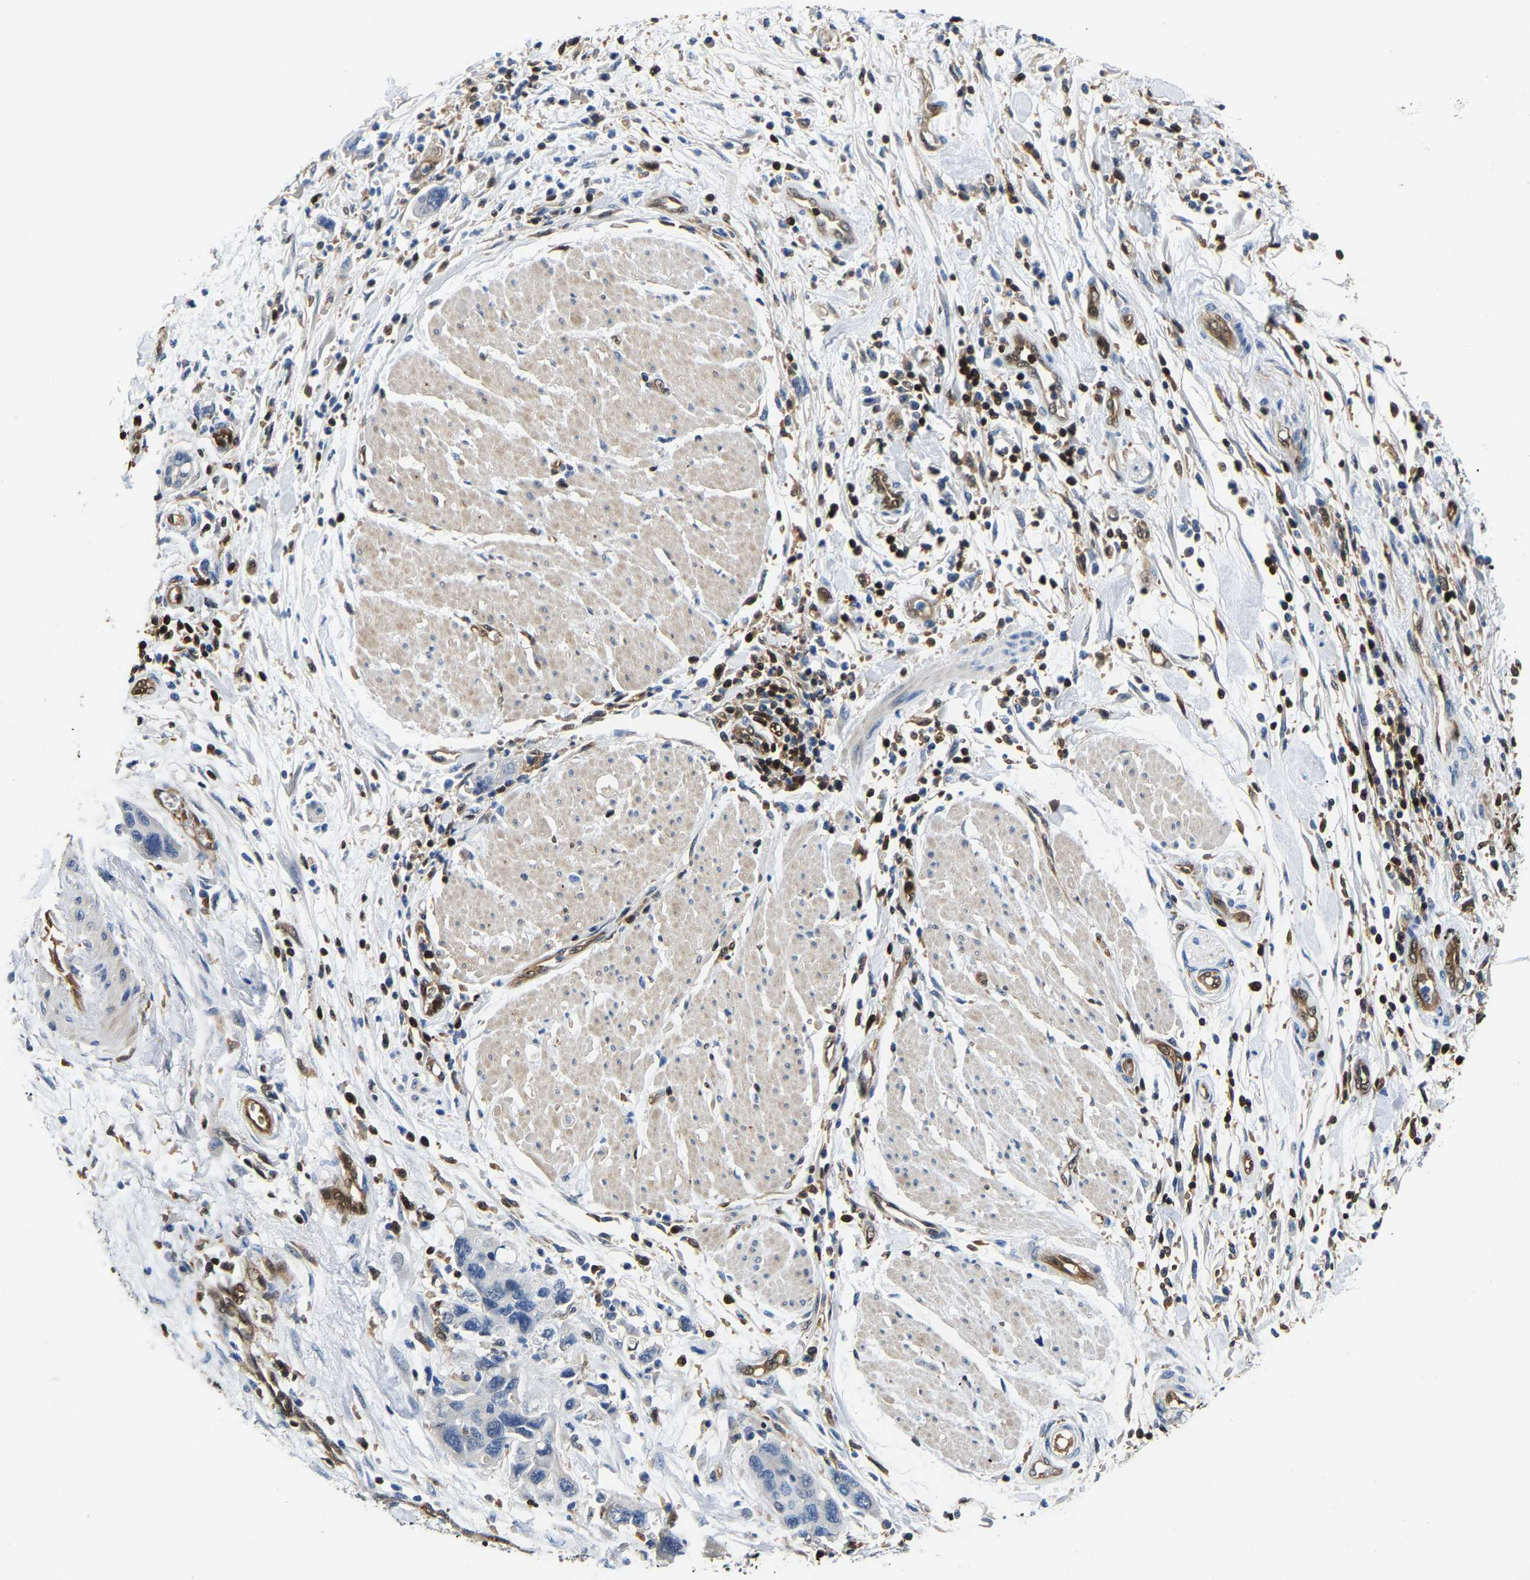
{"staining": {"intensity": "negative", "quantity": "none", "location": "none"}, "tissue": "pancreatic cancer", "cell_type": "Tumor cells", "image_type": "cancer", "snomed": [{"axis": "morphology", "description": "Normal tissue, NOS"}, {"axis": "morphology", "description": "Adenocarcinoma, NOS"}, {"axis": "topography", "description": "Pancreas"}], "caption": "This is an immunohistochemistry (IHC) micrograph of adenocarcinoma (pancreatic). There is no expression in tumor cells.", "gene": "GIMAP7", "patient": {"sex": "female", "age": 71}}